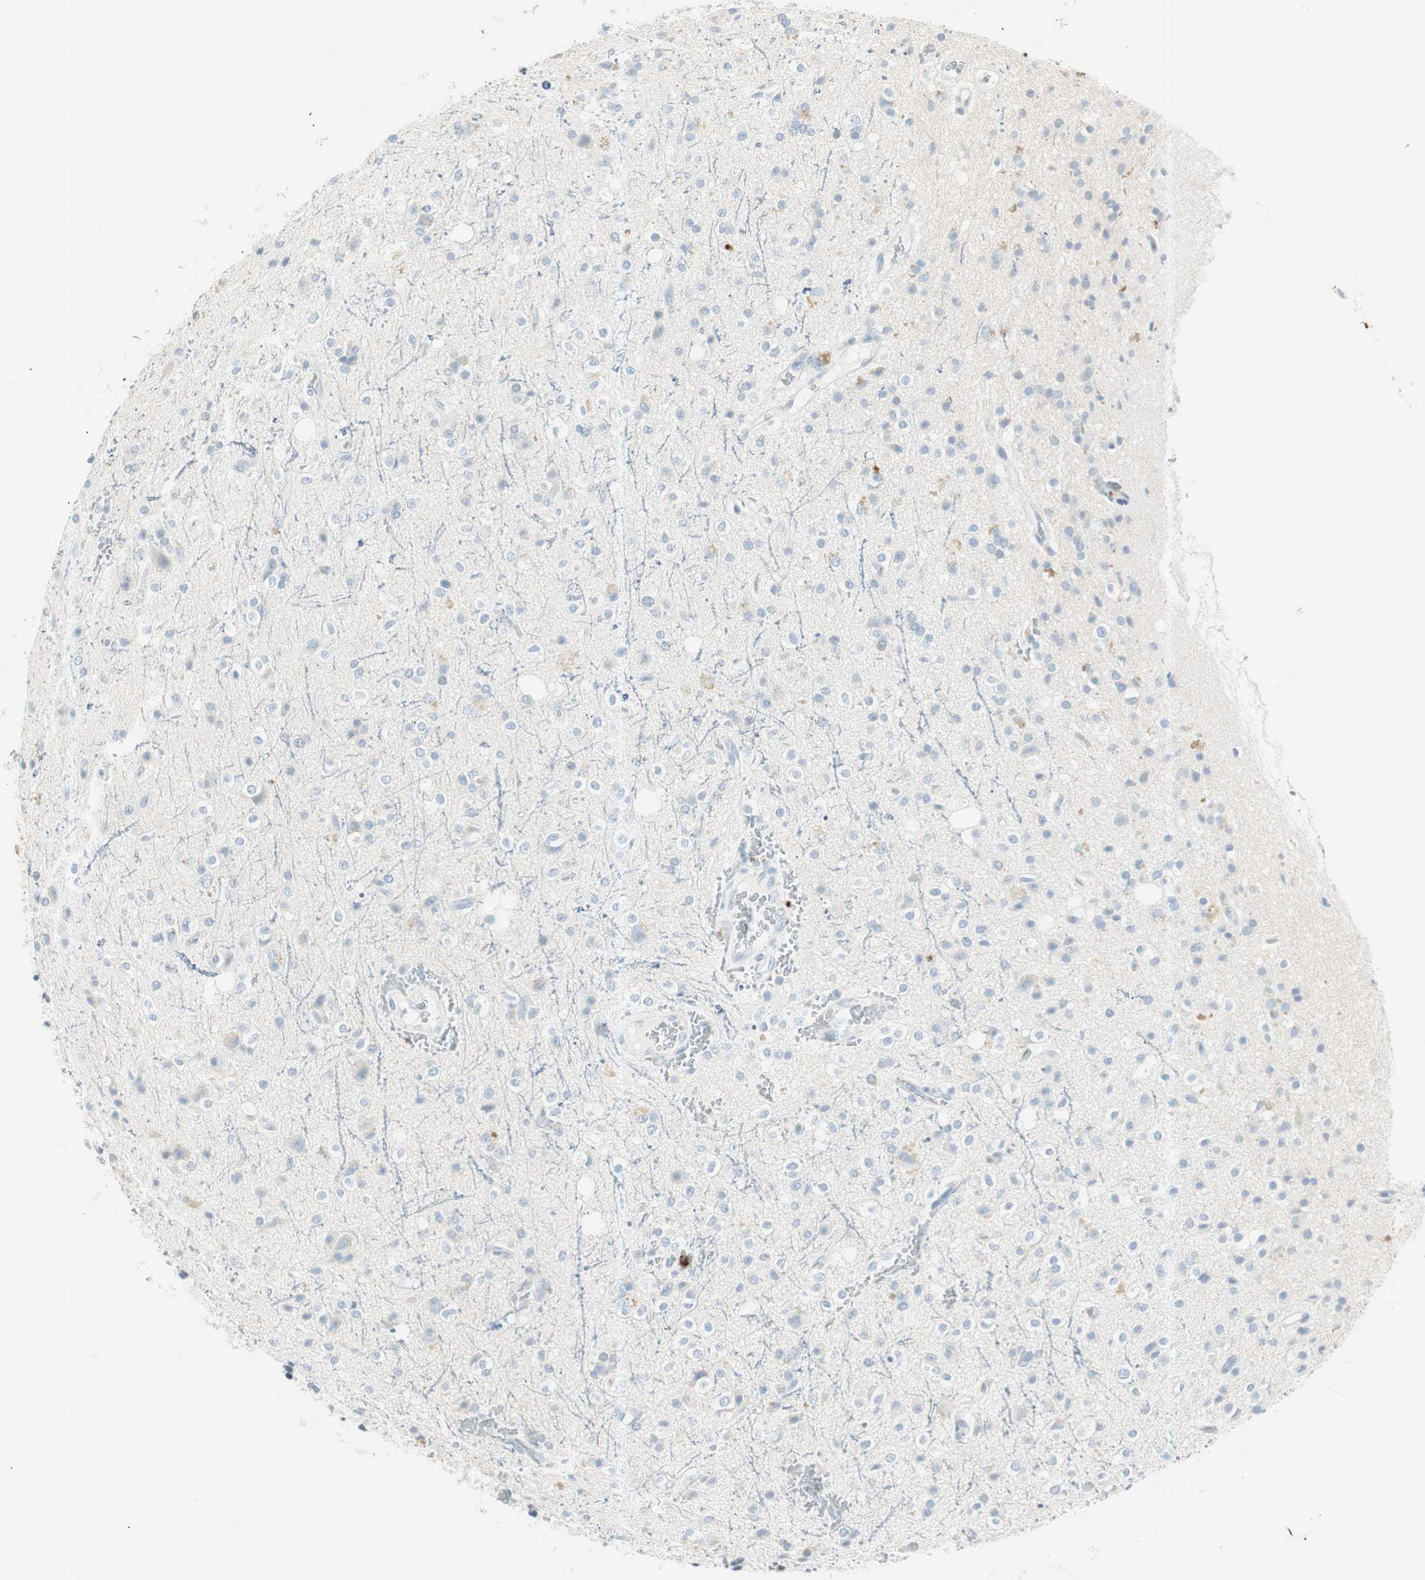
{"staining": {"intensity": "negative", "quantity": "none", "location": "none"}, "tissue": "glioma", "cell_type": "Tumor cells", "image_type": "cancer", "snomed": [{"axis": "morphology", "description": "Glioma, malignant, High grade"}, {"axis": "topography", "description": "Brain"}], "caption": "Immunohistochemical staining of human malignant glioma (high-grade) demonstrates no significant staining in tumor cells.", "gene": "PRTN3", "patient": {"sex": "male", "age": 47}}